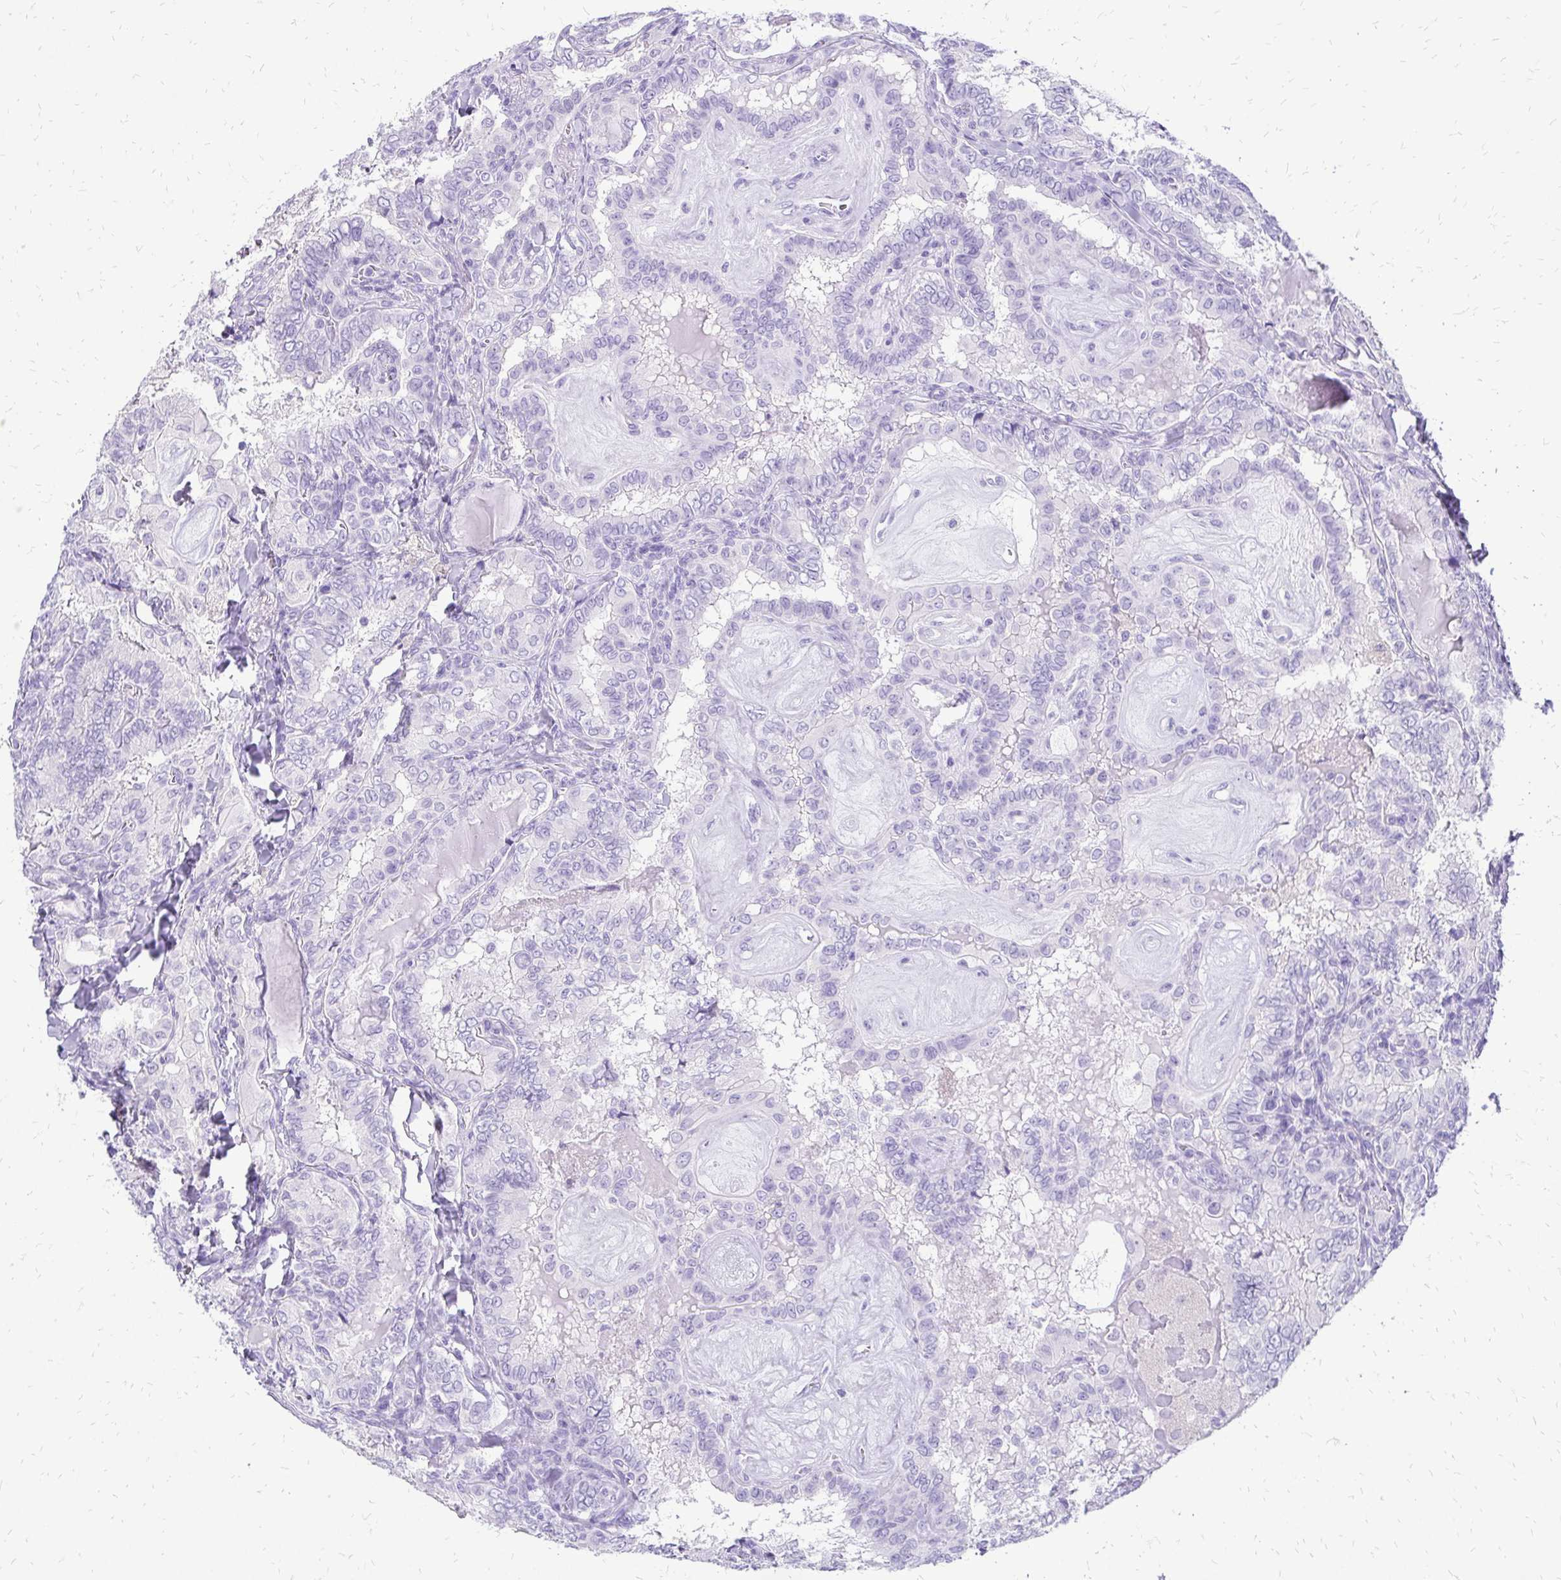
{"staining": {"intensity": "negative", "quantity": "none", "location": "none"}, "tissue": "thyroid cancer", "cell_type": "Tumor cells", "image_type": "cancer", "snomed": [{"axis": "morphology", "description": "Papillary adenocarcinoma, NOS"}, {"axis": "topography", "description": "Thyroid gland"}], "caption": "DAB (3,3'-diaminobenzidine) immunohistochemical staining of human thyroid cancer (papillary adenocarcinoma) reveals no significant positivity in tumor cells.", "gene": "SLC32A1", "patient": {"sex": "female", "age": 75}}